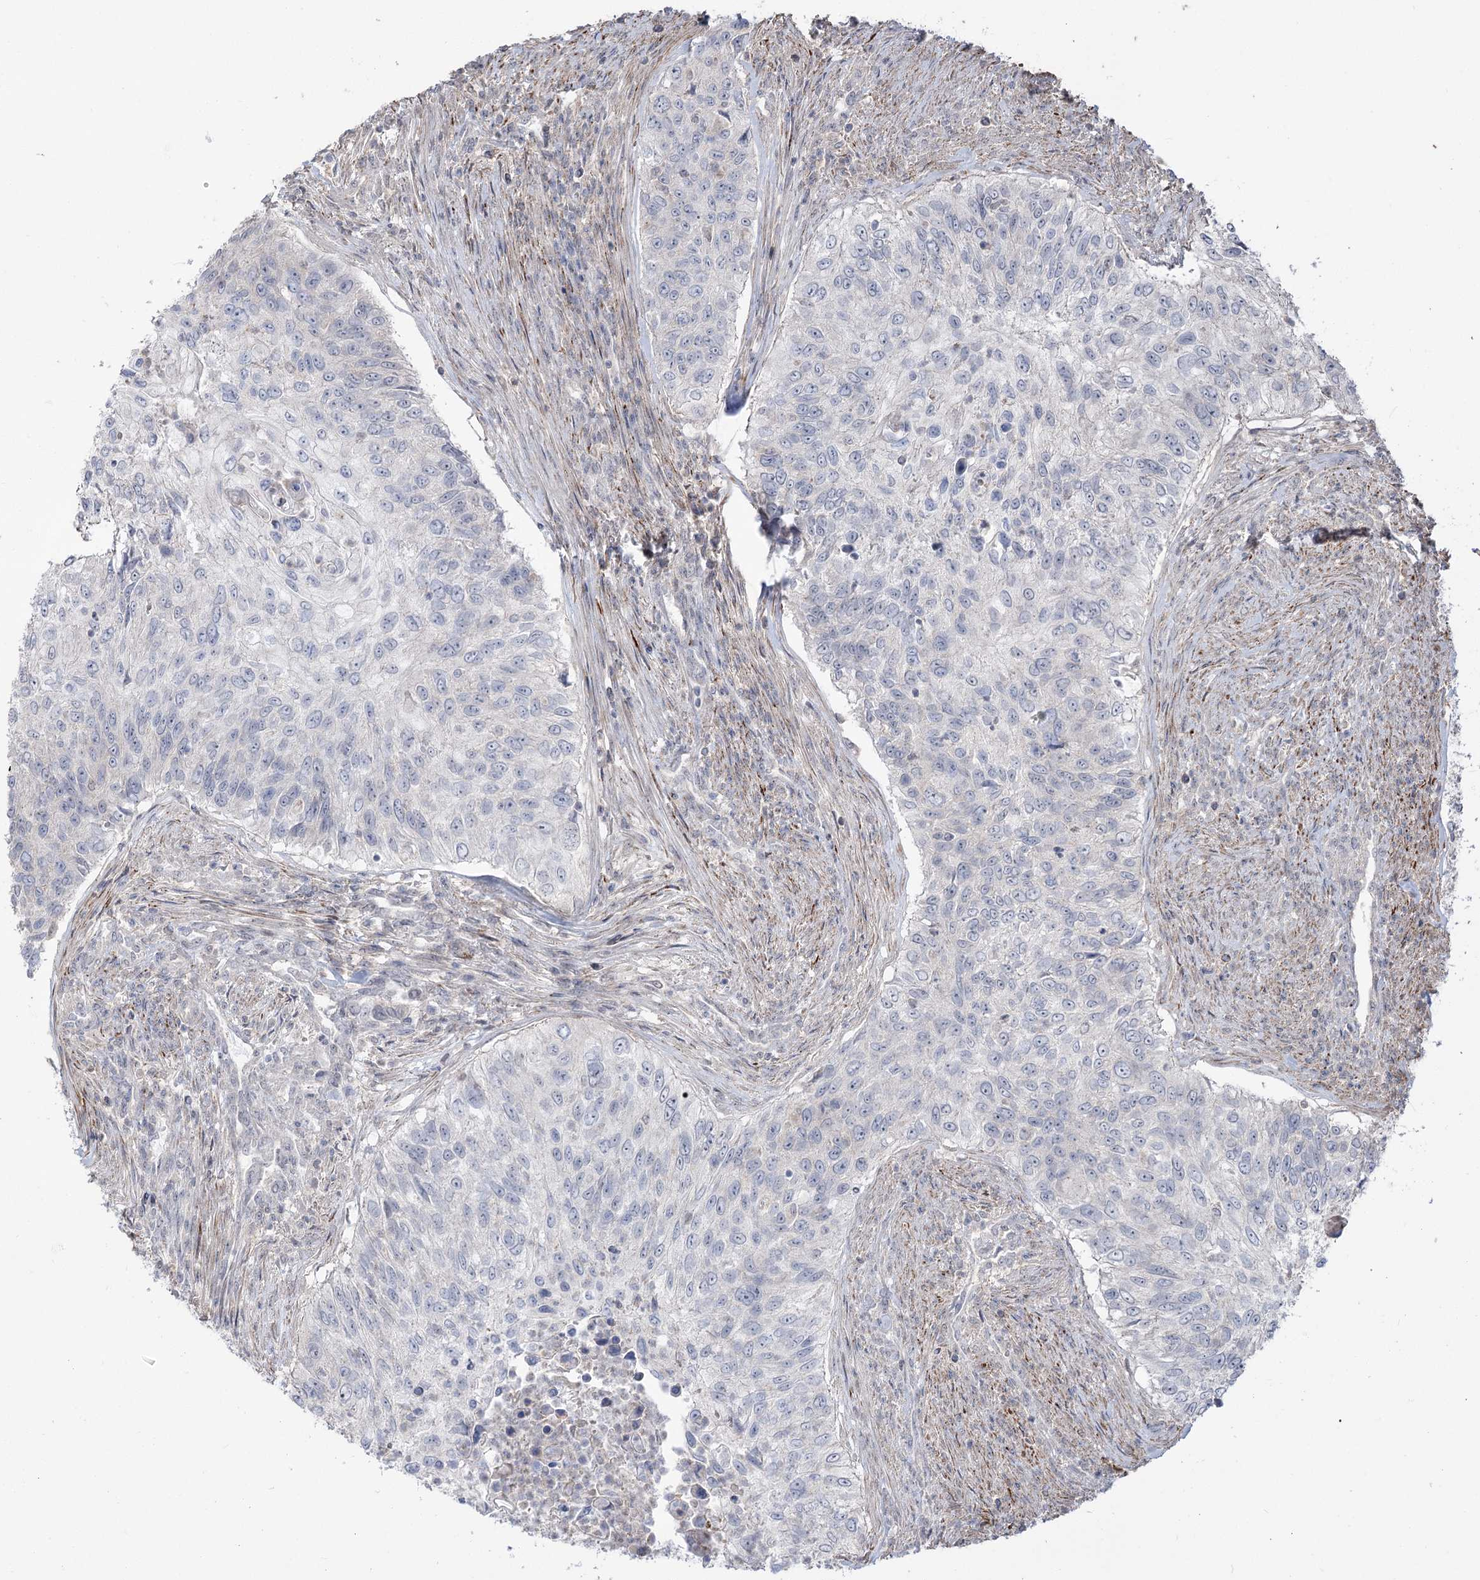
{"staining": {"intensity": "negative", "quantity": "none", "location": "none"}, "tissue": "urothelial cancer", "cell_type": "Tumor cells", "image_type": "cancer", "snomed": [{"axis": "morphology", "description": "Urothelial carcinoma, High grade"}, {"axis": "topography", "description": "Urinary bladder"}], "caption": "This histopathology image is of urothelial cancer stained with immunohistochemistry to label a protein in brown with the nuclei are counter-stained blue. There is no staining in tumor cells.", "gene": "ZSCAN23", "patient": {"sex": "female", "age": 60}}